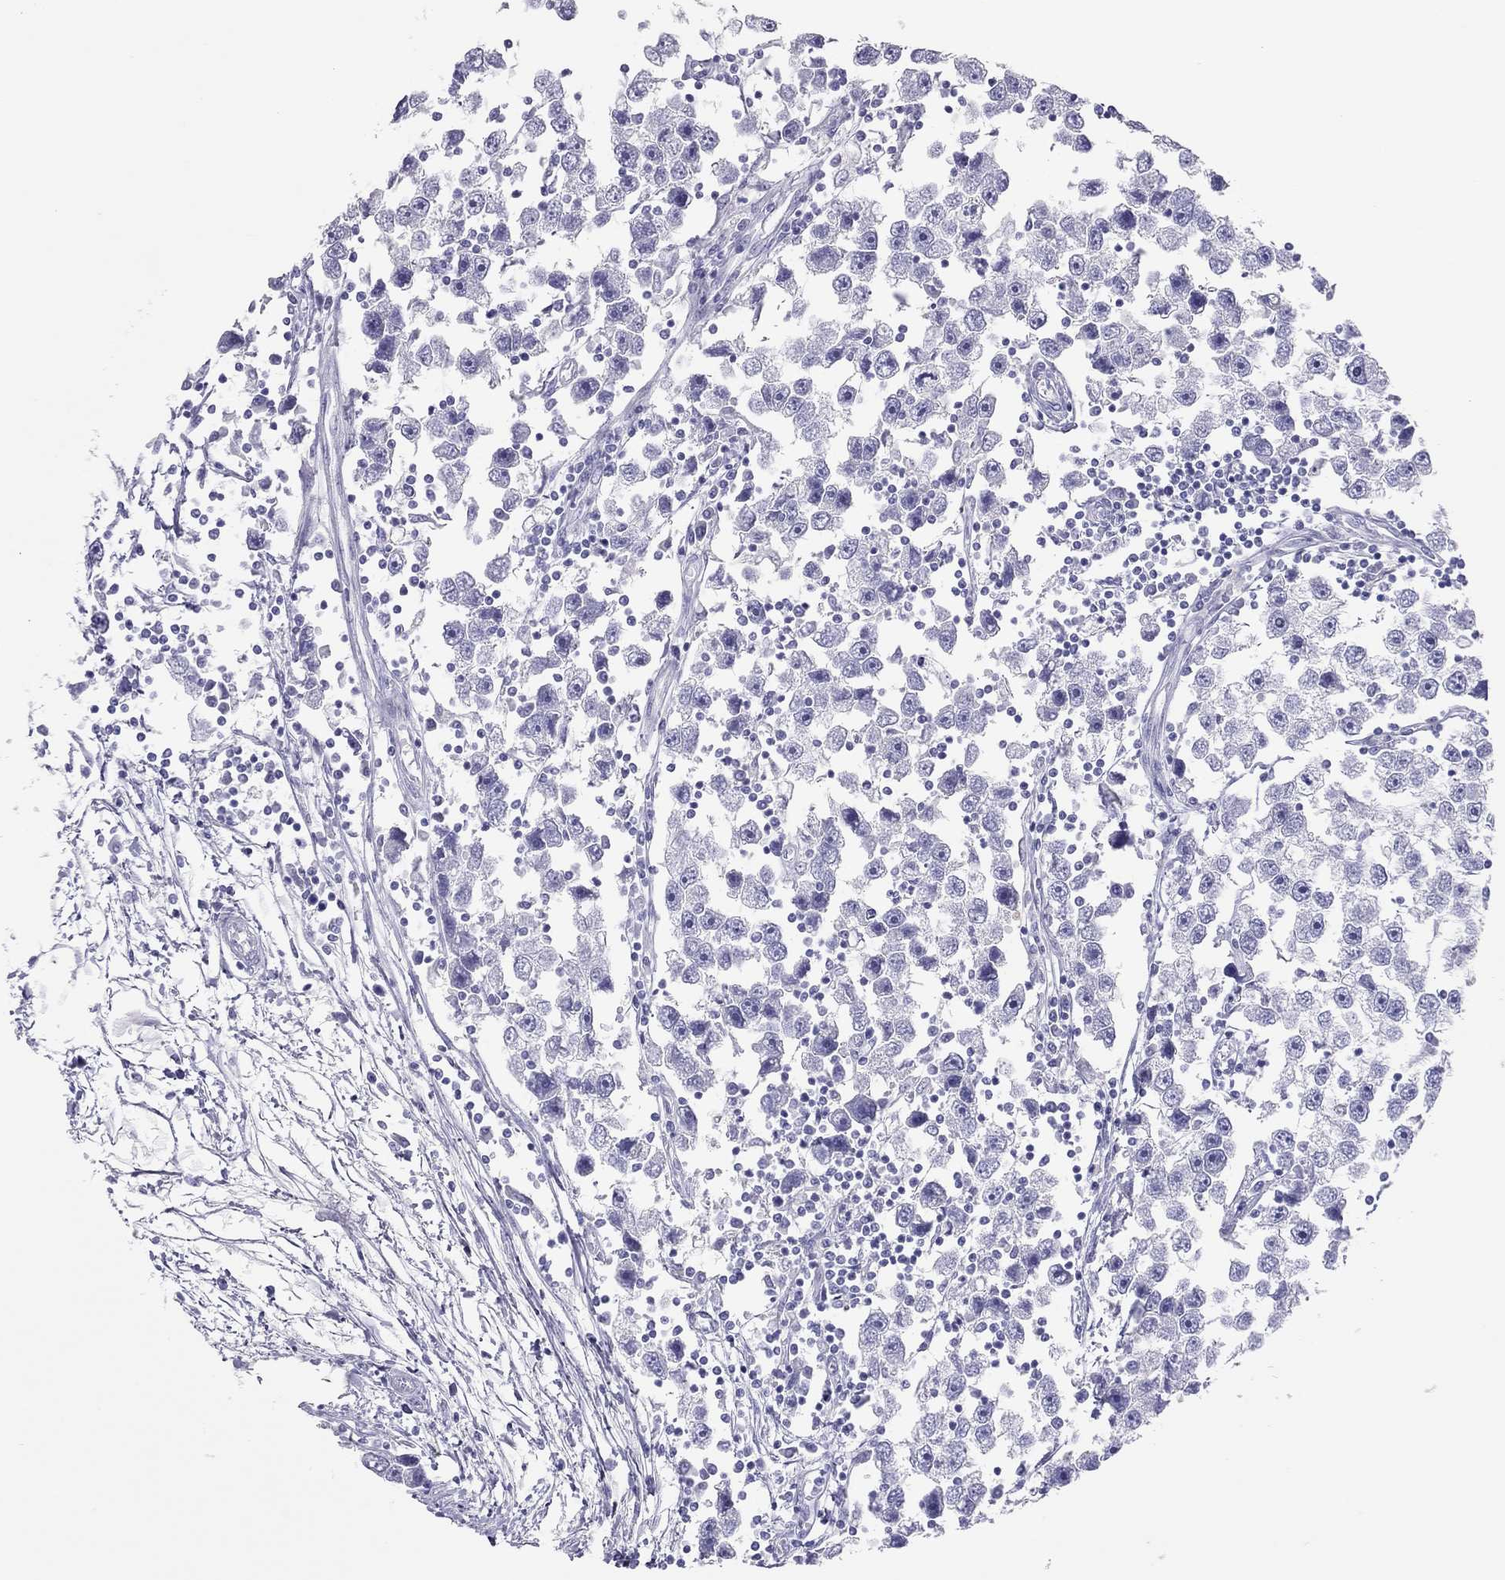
{"staining": {"intensity": "negative", "quantity": "none", "location": "none"}, "tissue": "testis cancer", "cell_type": "Tumor cells", "image_type": "cancer", "snomed": [{"axis": "morphology", "description": "Seminoma, NOS"}, {"axis": "topography", "description": "Testis"}], "caption": "IHC photomicrograph of neoplastic tissue: testis cancer (seminoma) stained with DAB (3,3'-diaminobenzidine) displays no significant protein expression in tumor cells. Nuclei are stained in blue.", "gene": "TSHB", "patient": {"sex": "male", "age": 30}}